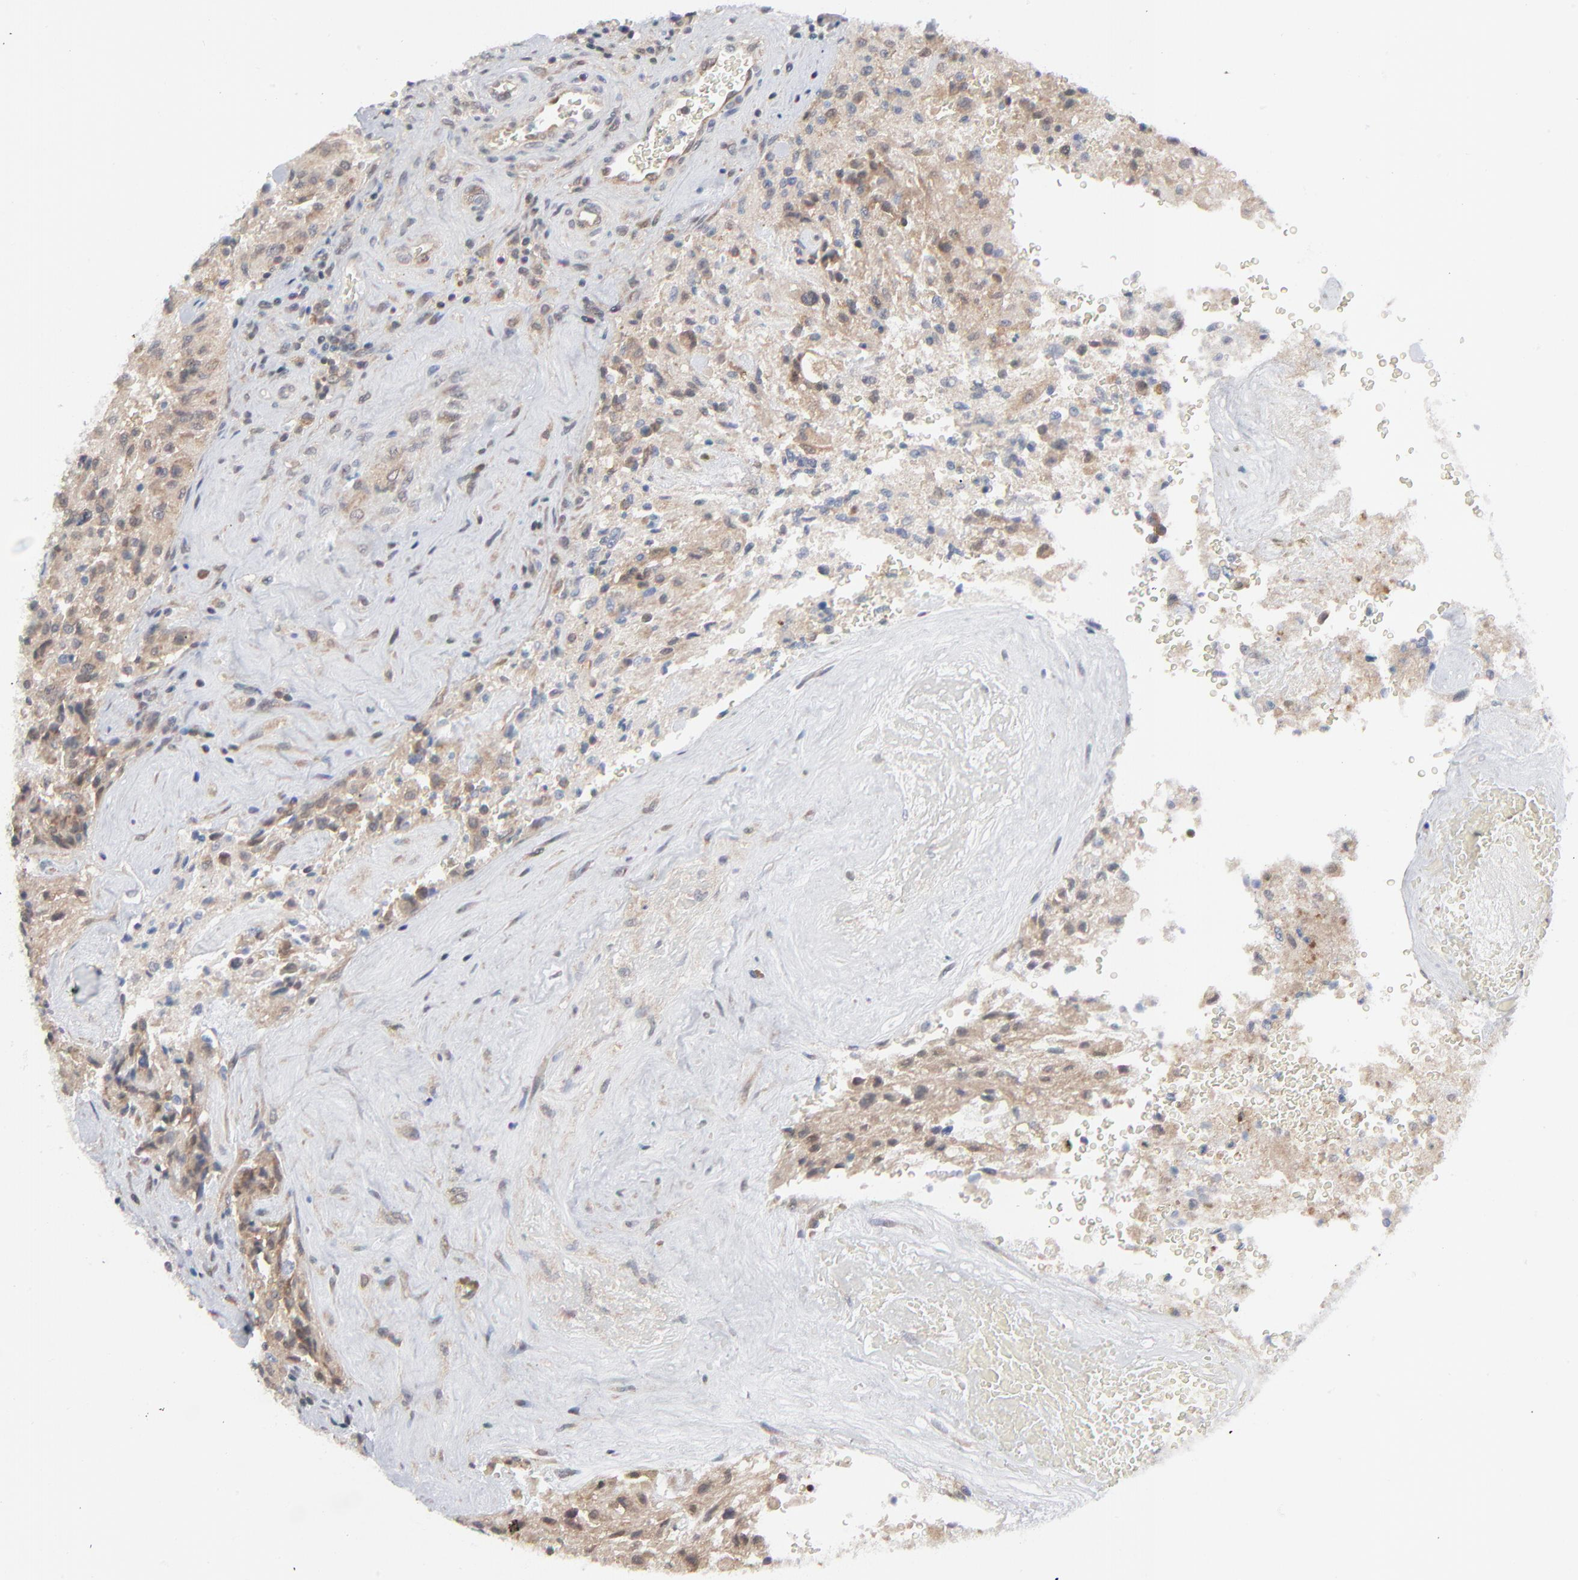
{"staining": {"intensity": "weak", "quantity": ">75%", "location": "cytoplasmic/membranous"}, "tissue": "glioma", "cell_type": "Tumor cells", "image_type": "cancer", "snomed": [{"axis": "morphology", "description": "Normal tissue, NOS"}, {"axis": "morphology", "description": "Glioma, malignant, High grade"}, {"axis": "topography", "description": "Cerebral cortex"}], "caption": "Immunohistochemical staining of human high-grade glioma (malignant) shows weak cytoplasmic/membranous protein expression in approximately >75% of tumor cells.", "gene": "RPS6KB1", "patient": {"sex": "male", "age": 56}}